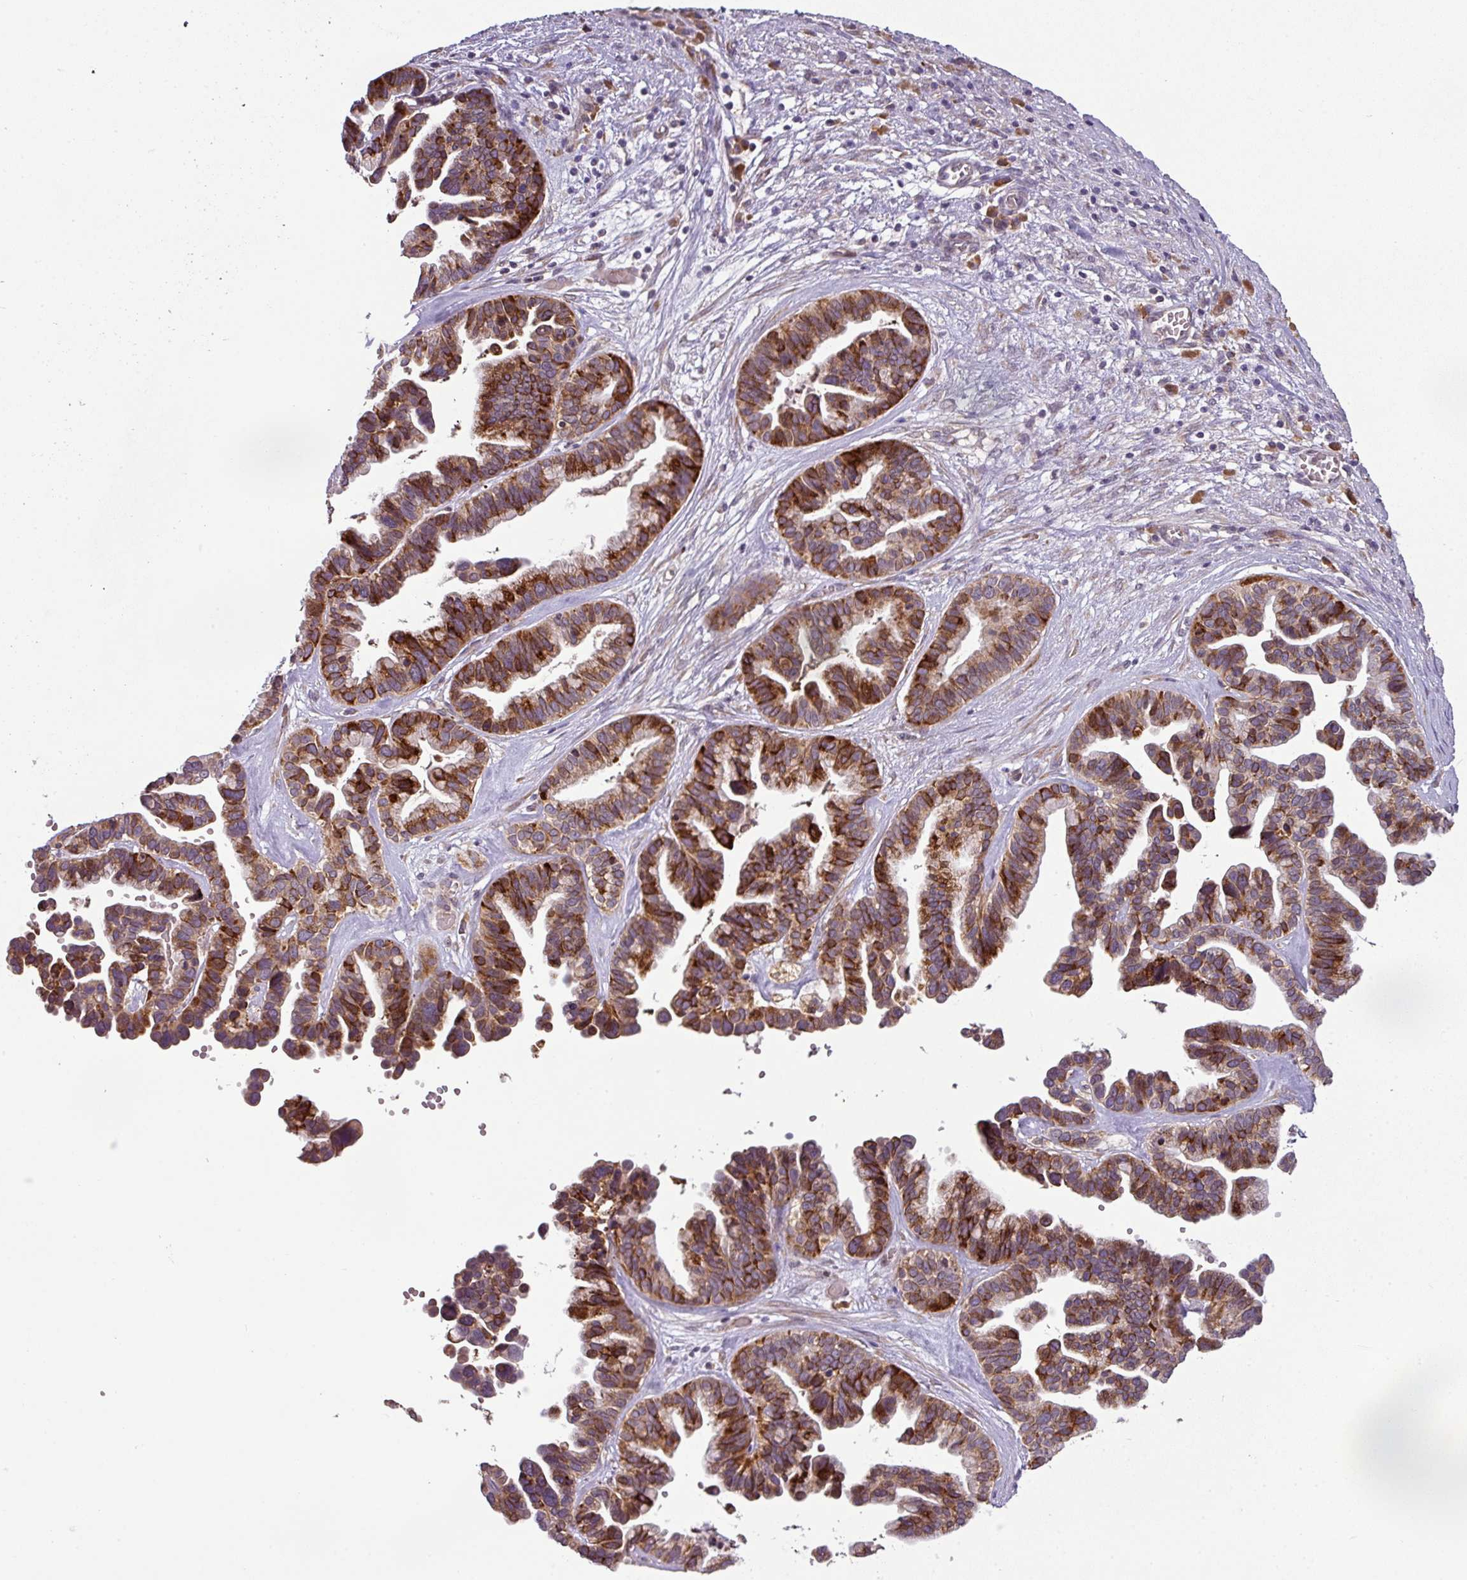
{"staining": {"intensity": "moderate", "quantity": ">75%", "location": "cytoplasmic/membranous"}, "tissue": "ovarian cancer", "cell_type": "Tumor cells", "image_type": "cancer", "snomed": [{"axis": "morphology", "description": "Cystadenocarcinoma, serous, NOS"}, {"axis": "topography", "description": "Ovary"}], "caption": "Ovarian serous cystadenocarcinoma tissue displays moderate cytoplasmic/membranous expression in about >75% of tumor cells, visualized by immunohistochemistry.", "gene": "SPCS3", "patient": {"sex": "female", "age": 56}}